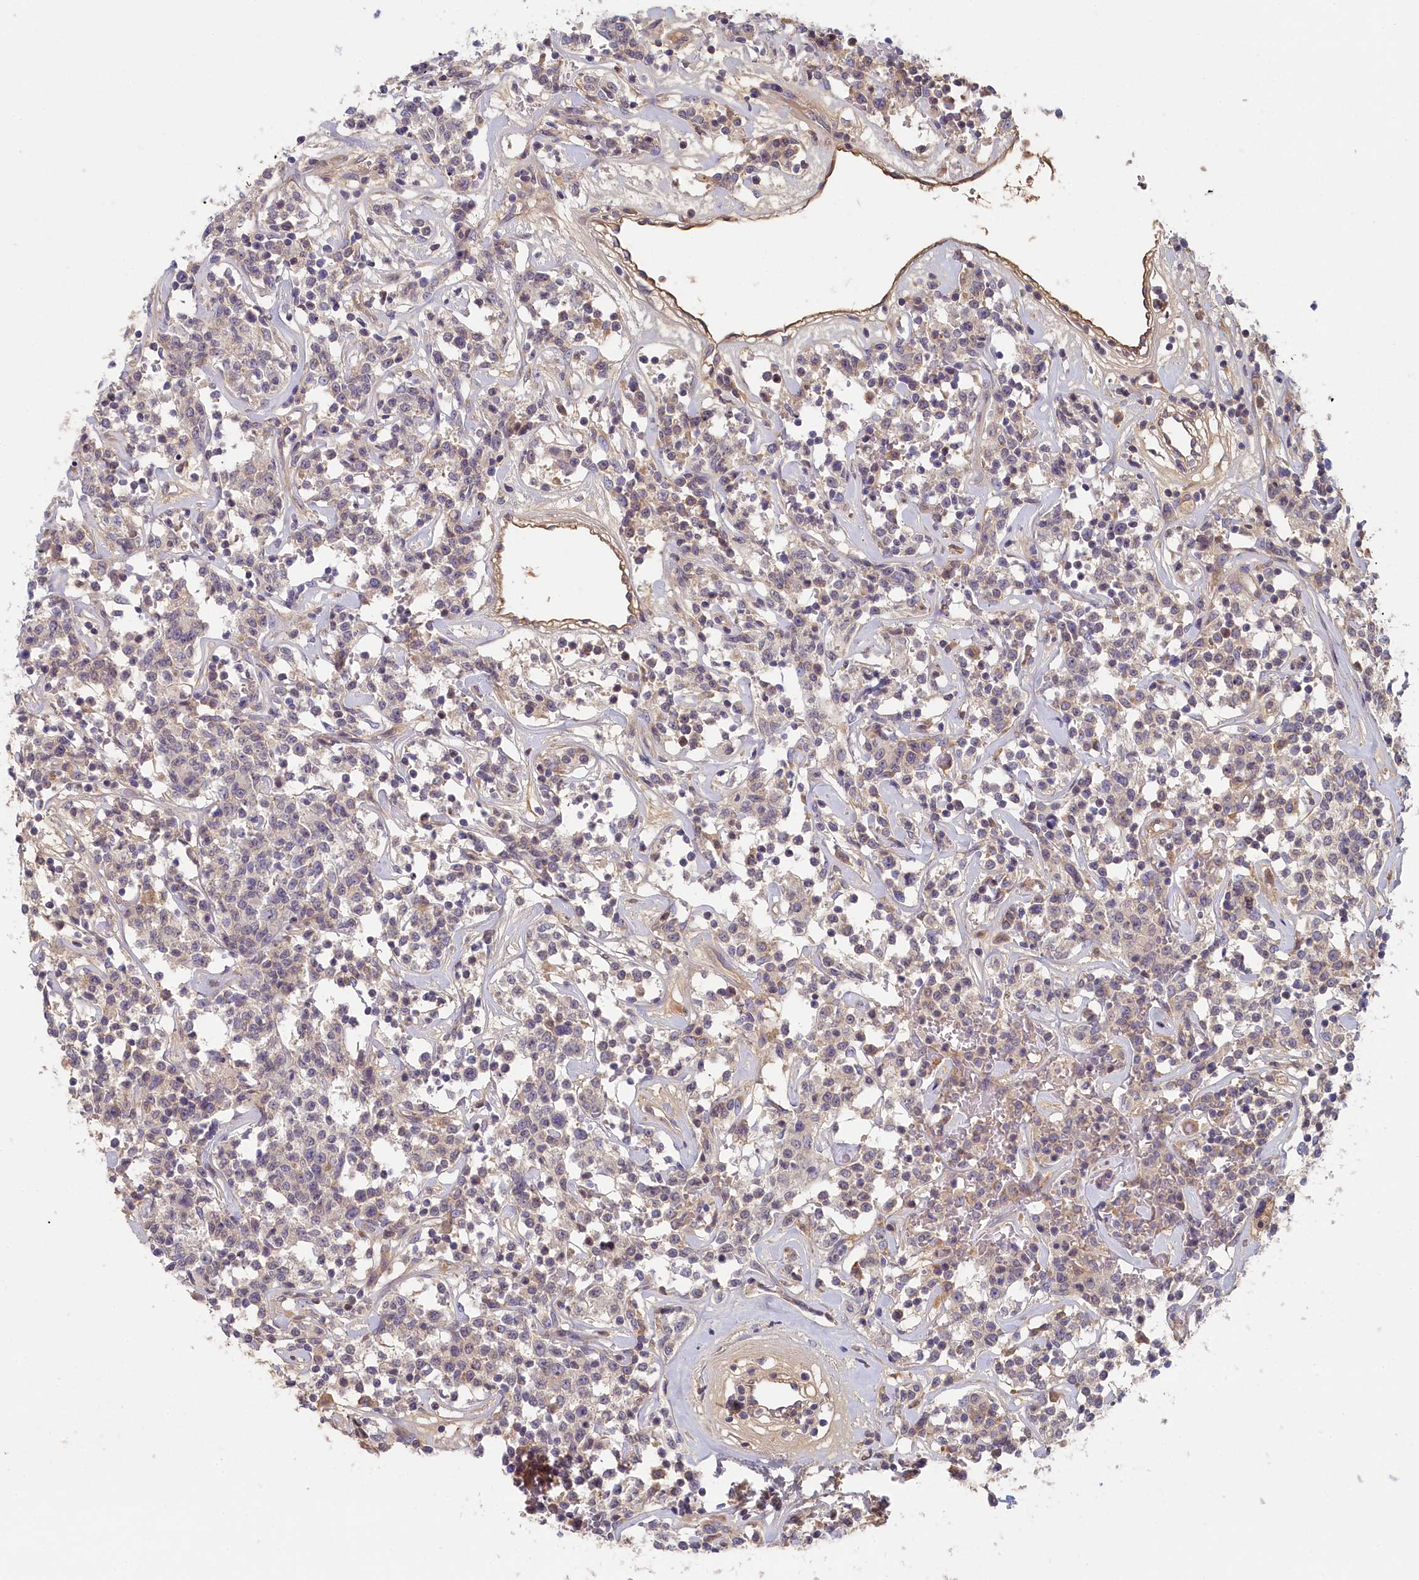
{"staining": {"intensity": "negative", "quantity": "none", "location": "none"}, "tissue": "lymphoma", "cell_type": "Tumor cells", "image_type": "cancer", "snomed": [{"axis": "morphology", "description": "Malignant lymphoma, non-Hodgkin's type, Low grade"}, {"axis": "topography", "description": "Small intestine"}], "caption": "This histopathology image is of malignant lymphoma, non-Hodgkin's type (low-grade) stained with immunohistochemistry (IHC) to label a protein in brown with the nuclei are counter-stained blue. There is no positivity in tumor cells.", "gene": "STX16", "patient": {"sex": "female", "age": 59}}